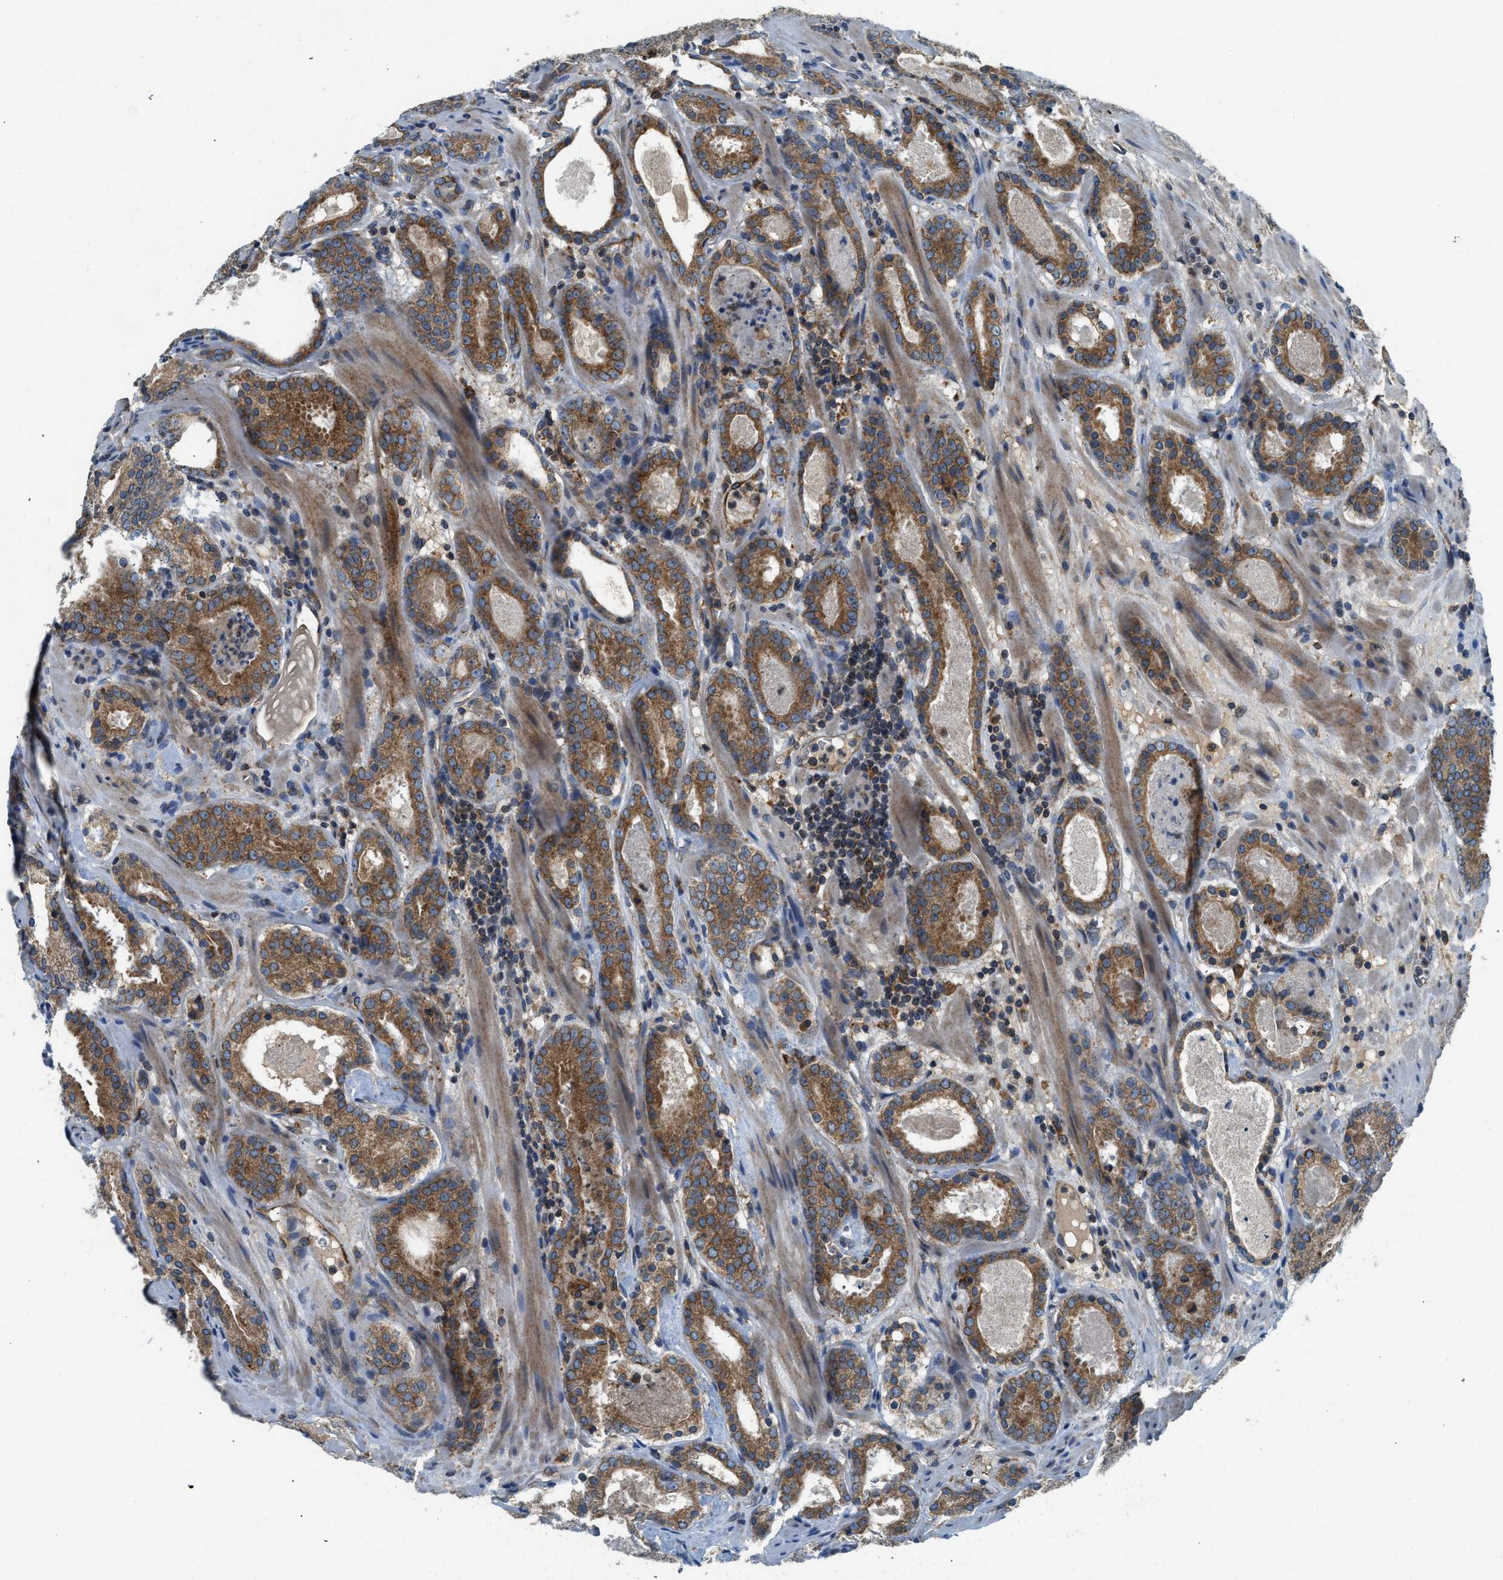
{"staining": {"intensity": "moderate", "quantity": ">75%", "location": "cytoplasmic/membranous"}, "tissue": "prostate cancer", "cell_type": "Tumor cells", "image_type": "cancer", "snomed": [{"axis": "morphology", "description": "Adenocarcinoma, Low grade"}, {"axis": "topography", "description": "Prostate"}], "caption": "DAB (3,3'-diaminobenzidine) immunohistochemical staining of prostate cancer reveals moderate cytoplasmic/membranous protein positivity in about >75% of tumor cells.", "gene": "BCAP31", "patient": {"sex": "male", "age": 69}}